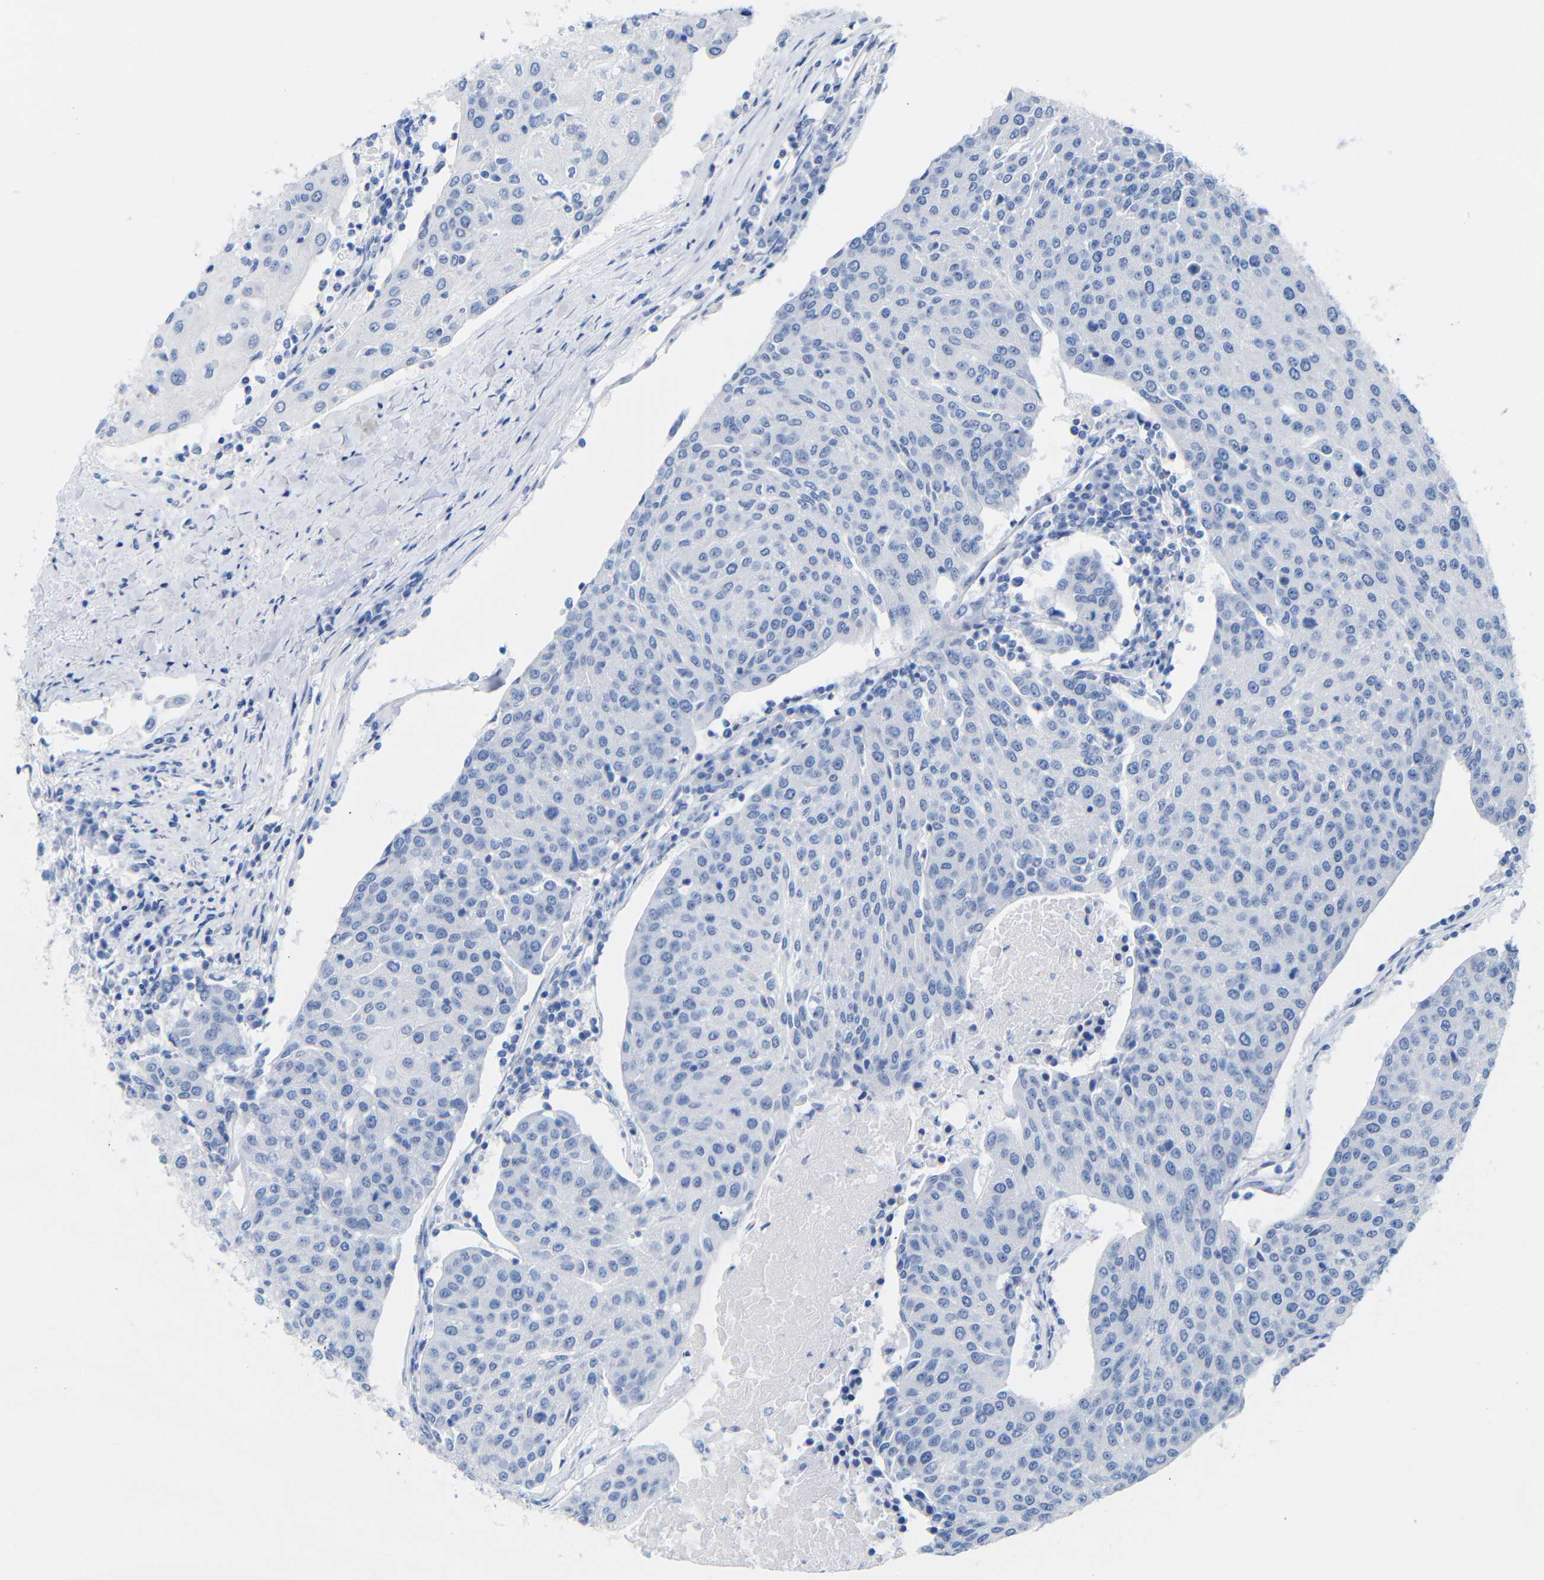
{"staining": {"intensity": "negative", "quantity": "none", "location": "none"}, "tissue": "urothelial cancer", "cell_type": "Tumor cells", "image_type": "cancer", "snomed": [{"axis": "morphology", "description": "Urothelial carcinoma, High grade"}, {"axis": "topography", "description": "Urinary bladder"}], "caption": "Immunohistochemistry (IHC) photomicrograph of neoplastic tissue: human urothelial carcinoma (high-grade) stained with DAB (3,3'-diaminobenzidine) reveals no significant protein positivity in tumor cells.", "gene": "CGNL1", "patient": {"sex": "female", "age": 85}}